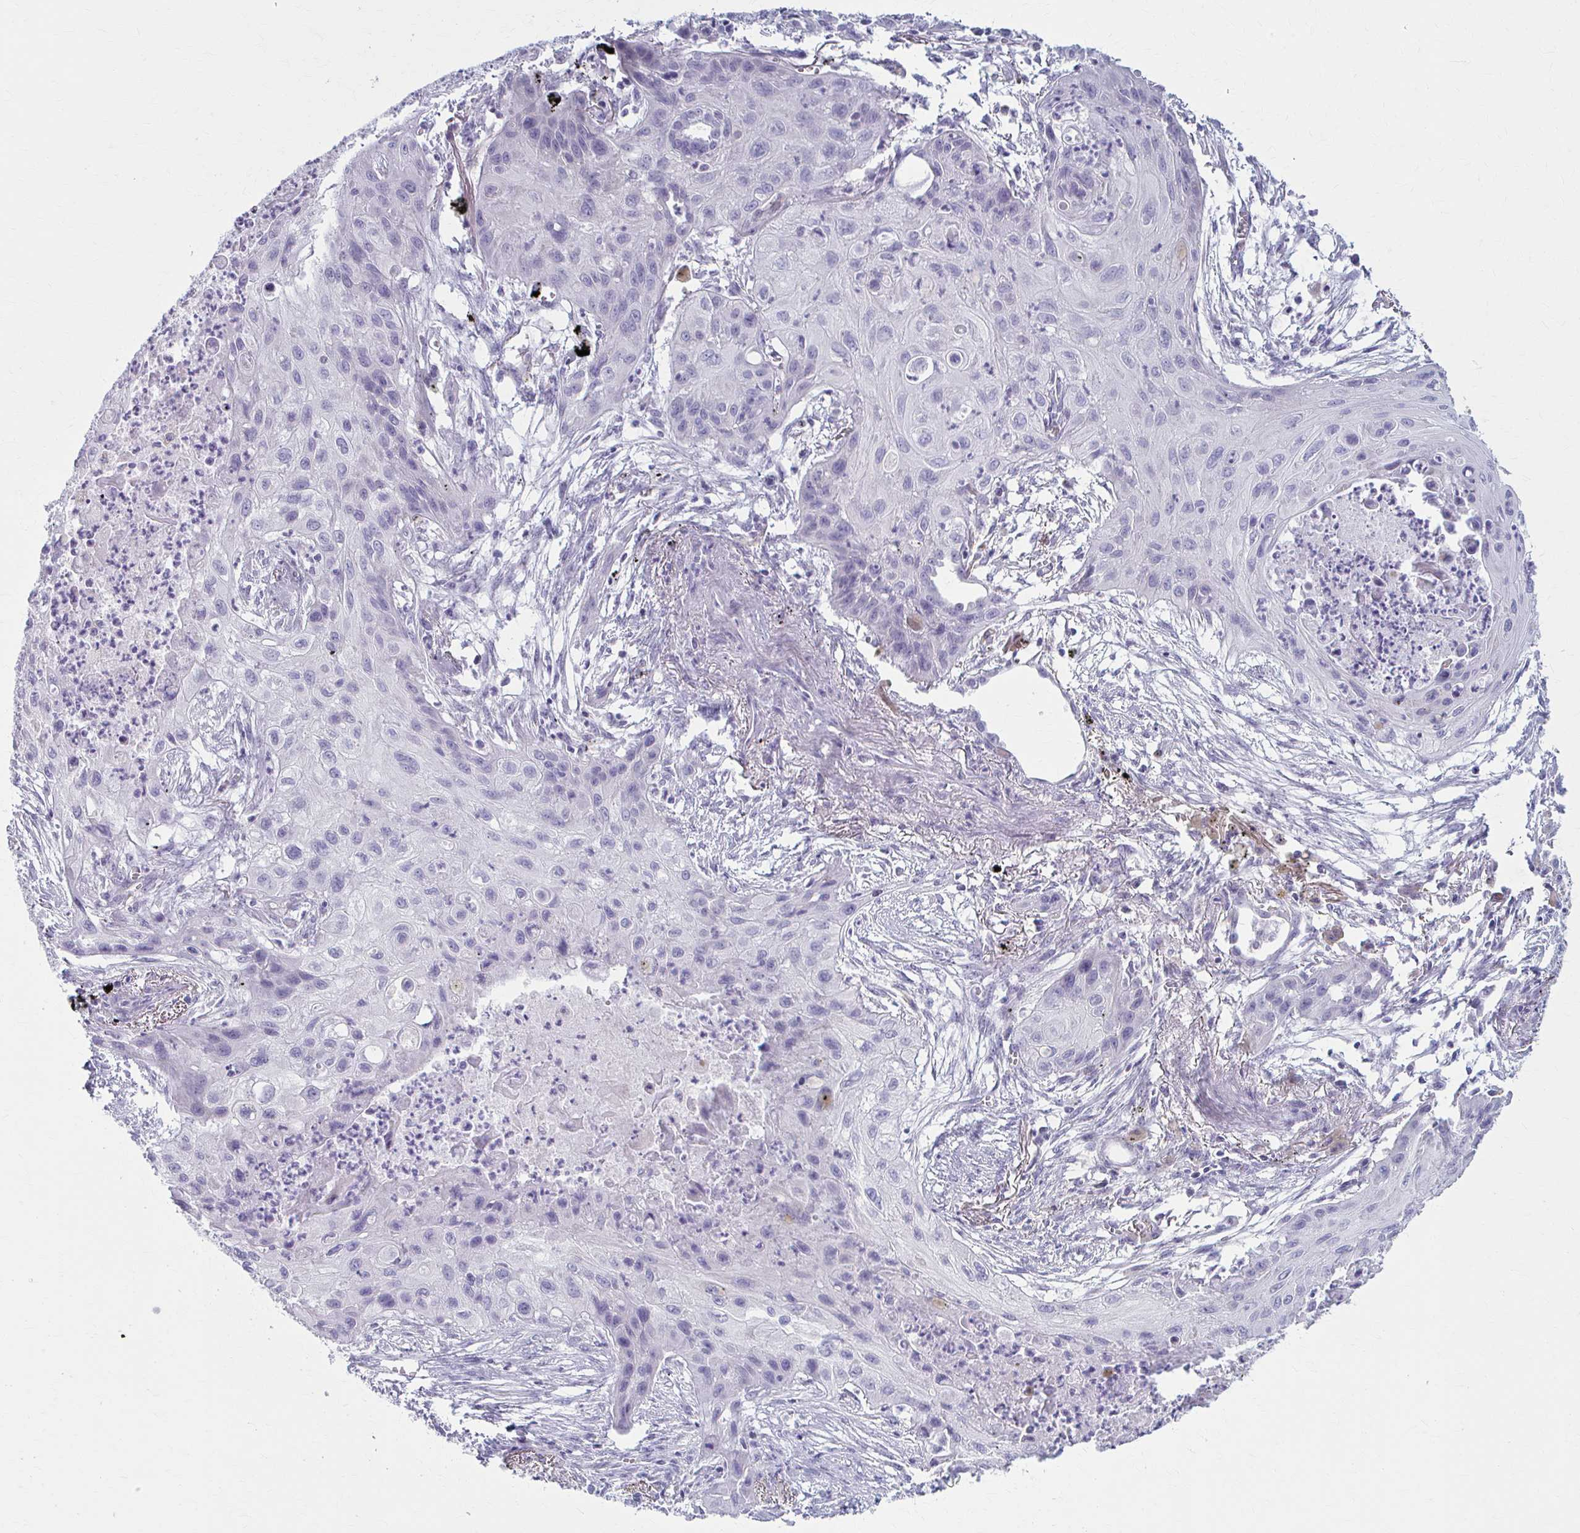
{"staining": {"intensity": "negative", "quantity": "none", "location": "none"}, "tissue": "lung cancer", "cell_type": "Tumor cells", "image_type": "cancer", "snomed": [{"axis": "morphology", "description": "Squamous cell carcinoma, NOS"}, {"axis": "topography", "description": "Lung"}], "caption": "Squamous cell carcinoma (lung) was stained to show a protein in brown. There is no significant expression in tumor cells.", "gene": "LDLRAP1", "patient": {"sex": "male", "age": 71}}